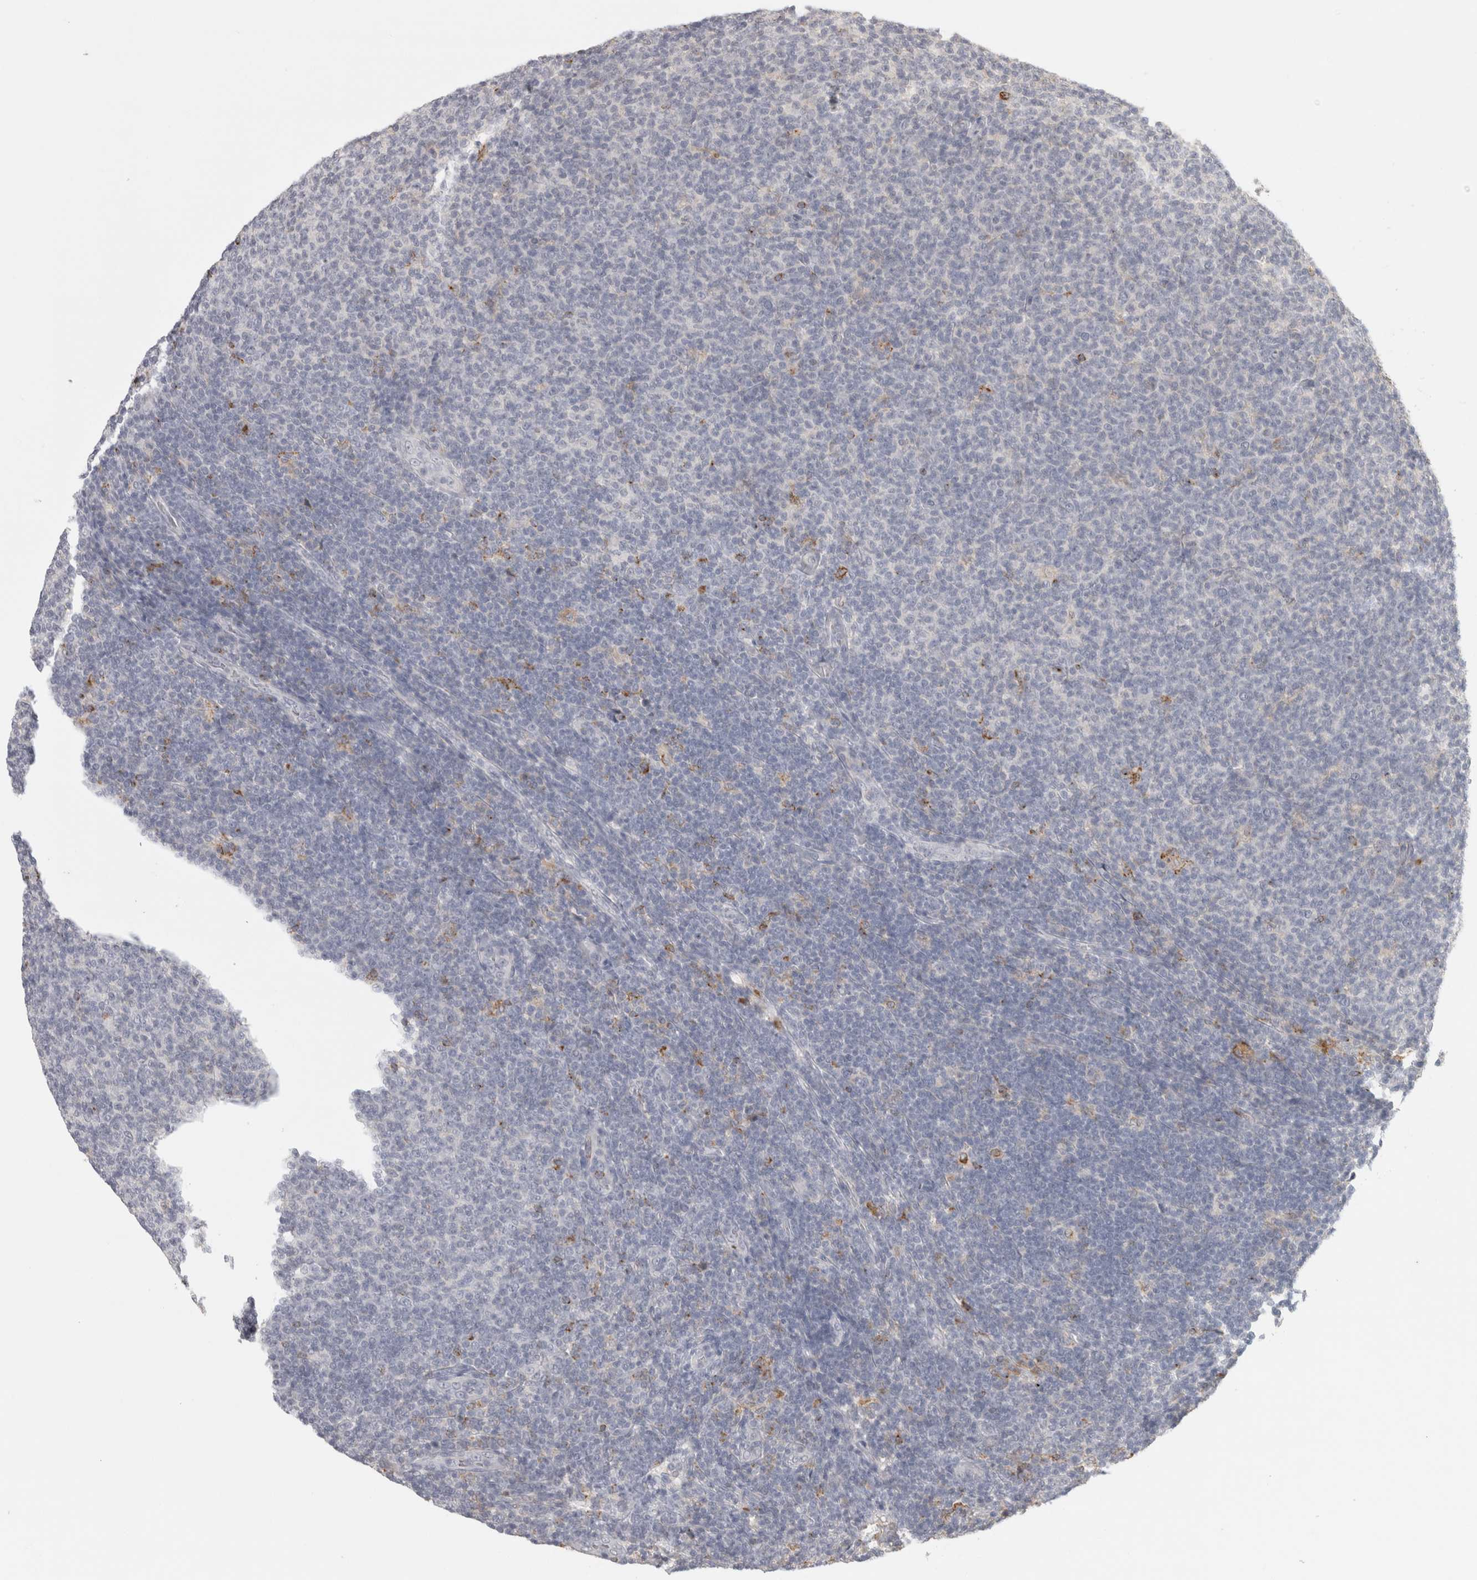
{"staining": {"intensity": "negative", "quantity": "none", "location": "none"}, "tissue": "lymphoma", "cell_type": "Tumor cells", "image_type": "cancer", "snomed": [{"axis": "morphology", "description": "Malignant lymphoma, non-Hodgkin's type, Low grade"}, {"axis": "topography", "description": "Lymph node"}], "caption": "A photomicrograph of lymphoma stained for a protein reveals no brown staining in tumor cells.", "gene": "HAVCR2", "patient": {"sex": "male", "age": 66}}